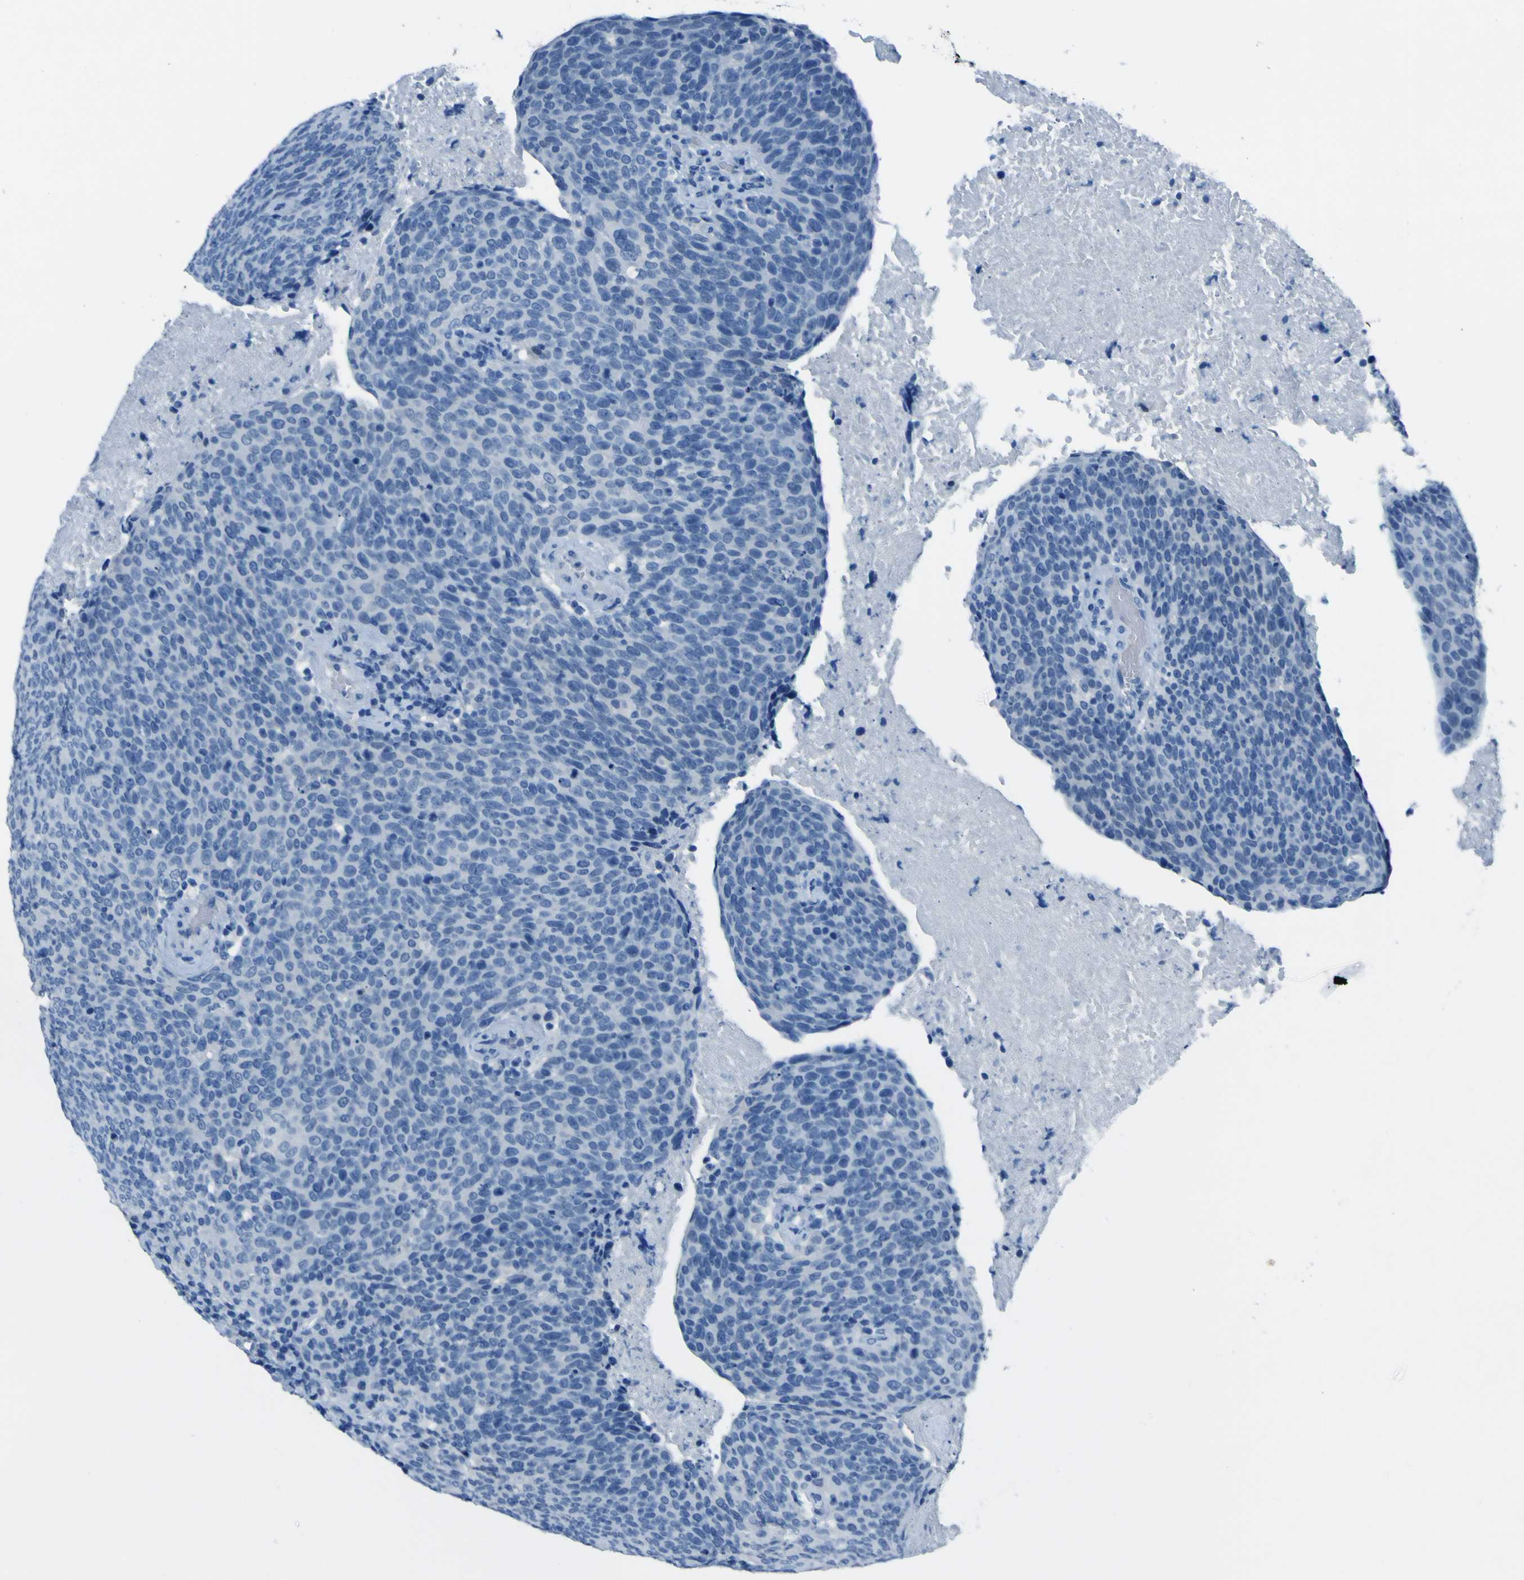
{"staining": {"intensity": "negative", "quantity": "none", "location": "none"}, "tissue": "head and neck cancer", "cell_type": "Tumor cells", "image_type": "cancer", "snomed": [{"axis": "morphology", "description": "Squamous cell carcinoma, NOS"}, {"axis": "morphology", "description": "Squamous cell carcinoma, metastatic, NOS"}, {"axis": "topography", "description": "Lymph node"}, {"axis": "topography", "description": "Head-Neck"}], "caption": "Head and neck cancer was stained to show a protein in brown. There is no significant expression in tumor cells.", "gene": "PHKG1", "patient": {"sex": "male", "age": 62}}